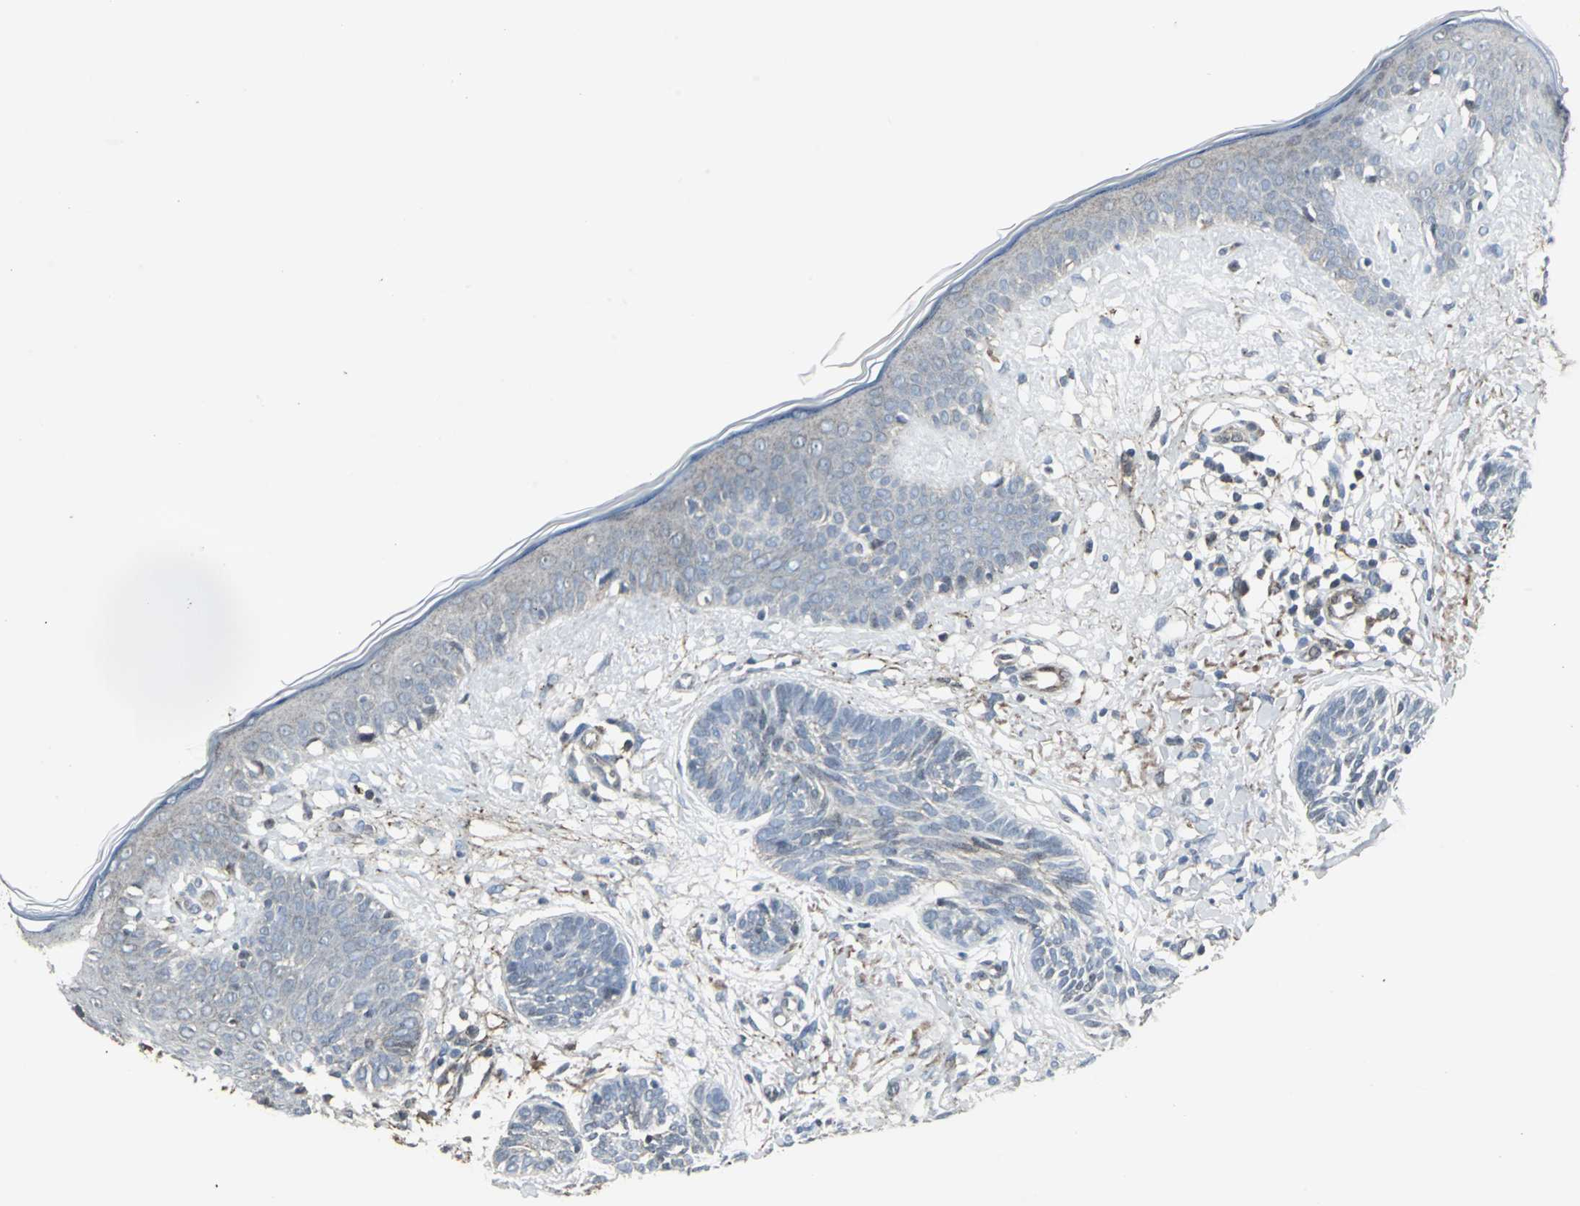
{"staining": {"intensity": "negative", "quantity": "none", "location": "none"}, "tissue": "skin cancer", "cell_type": "Tumor cells", "image_type": "cancer", "snomed": [{"axis": "morphology", "description": "Normal tissue, NOS"}, {"axis": "morphology", "description": "Basal cell carcinoma"}, {"axis": "topography", "description": "Skin"}], "caption": "Immunohistochemistry of human skin basal cell carcinoma exhibits no staining in tumor cells.", "gene": "DNAJB4", "patient": {"sex": "male", "age": 63}}